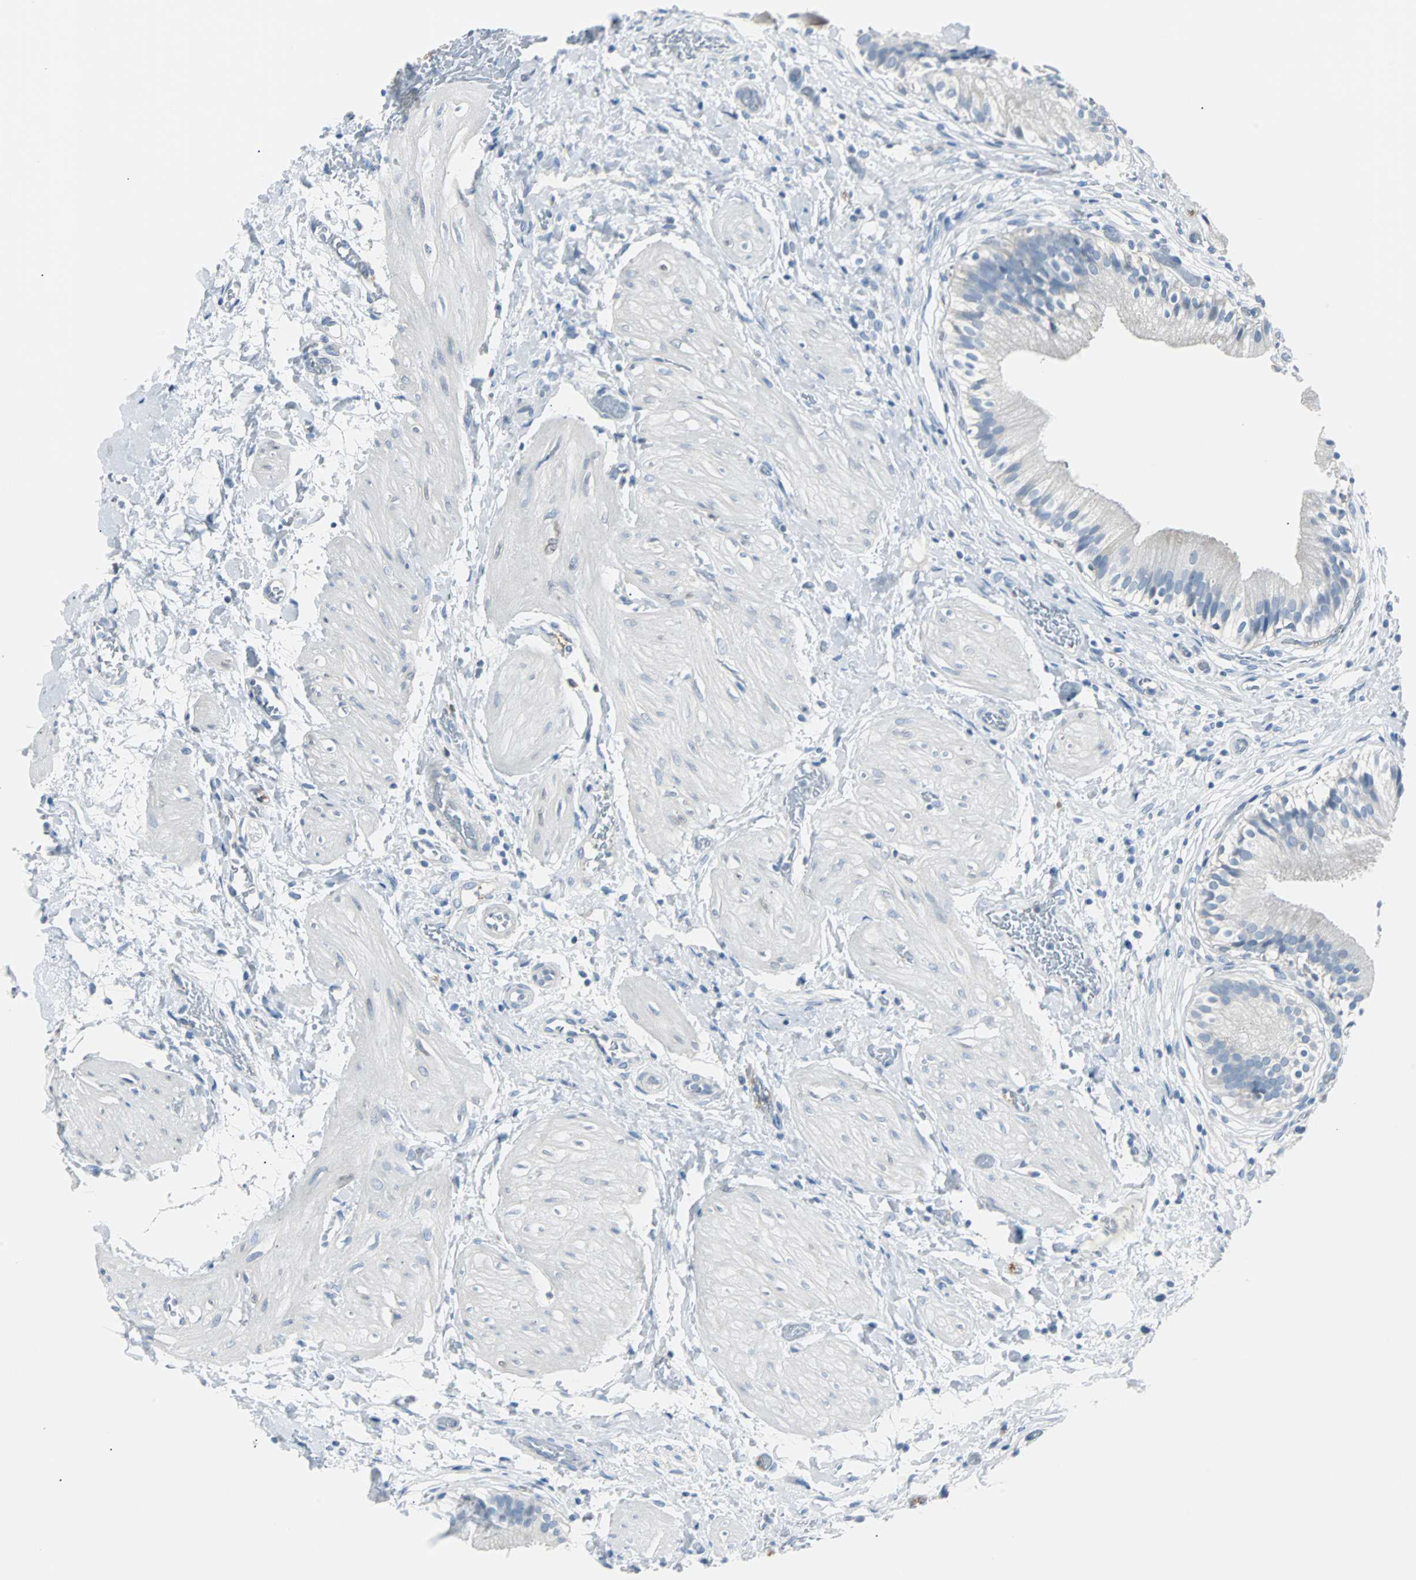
{"staining": {"intensity": "moderate", "quantity": "<25%", "location": "cytoplasmic/membranous"}, "tissue": "gallbladder", "cell_type": "Glandular cells", "image_type": "normal", "snomed": [{"axis": "morphology", "description": "Normal tissue, NOS"}, {"axis": "topography", "description": "Gallbladder"}], "caption": "DAB immunohistochemical staining of normal gallbladder shows moderate cytoplasmic/membranous protein expression in approximately <25% of glandular cells.", "gene": "RASA1", "patient": {"sex": "male", "age": 65}}